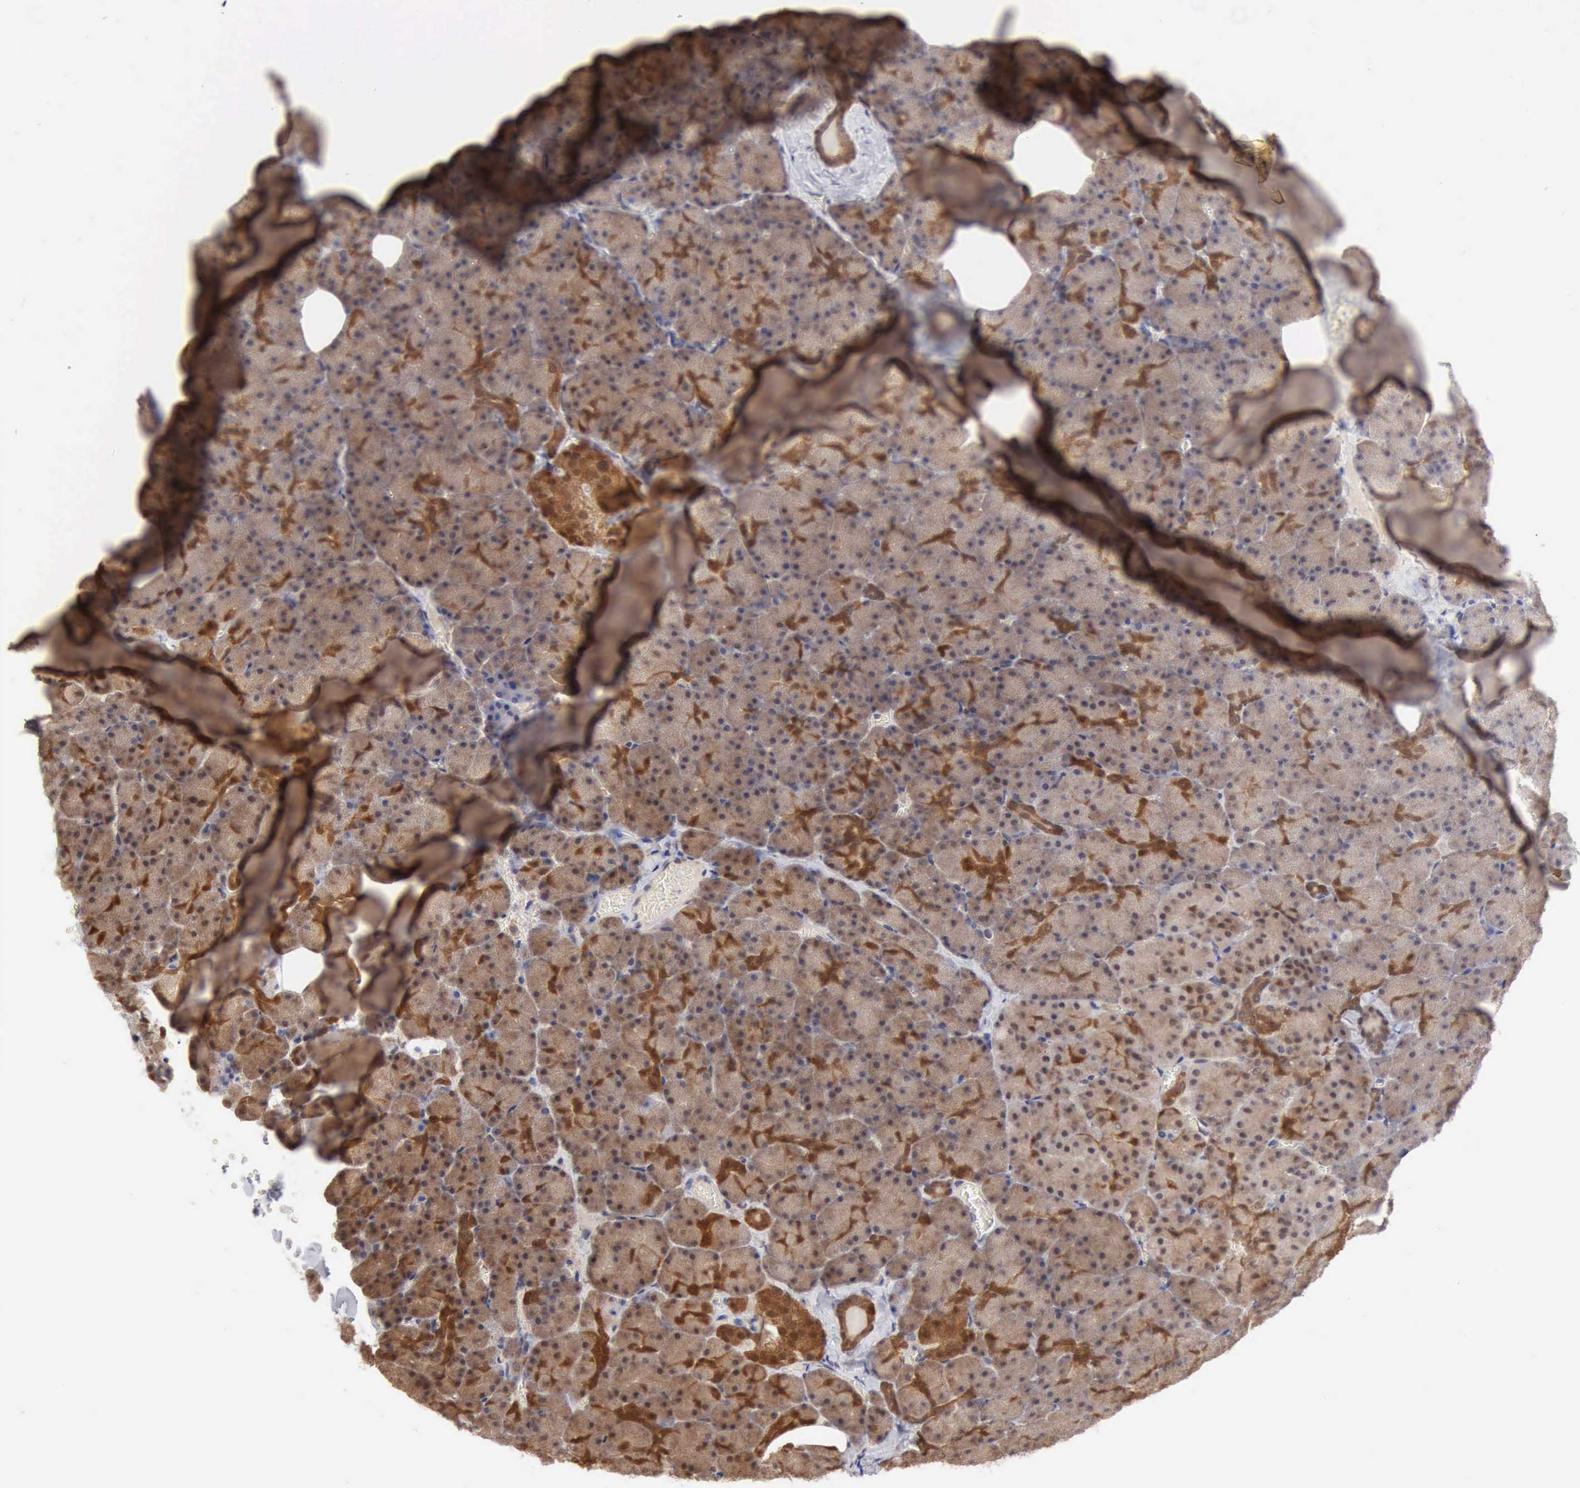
{"staining": {"intensity": "moderate", "quantity": ">75%", "location": "nuclear"}, "tissue": "pancreas", "cell_type": "Exocrine glandular cells", "image_type": "normal", "snomed": [{"axis": "morphology", "description": "Normal tissue, NOS"}, {"axis": "topography", "description": "Pancreas"}], "caption": "This histopathology image displays benign pancreas stained with immunohistochemistry to label a protein in brown. The nuclear of exocrine glandular cells show moderate positivity for the protein. Nuclei are counter-stained blue.", "gene": "PTGR2", "patient": {"sex": "female", "age": 35}}